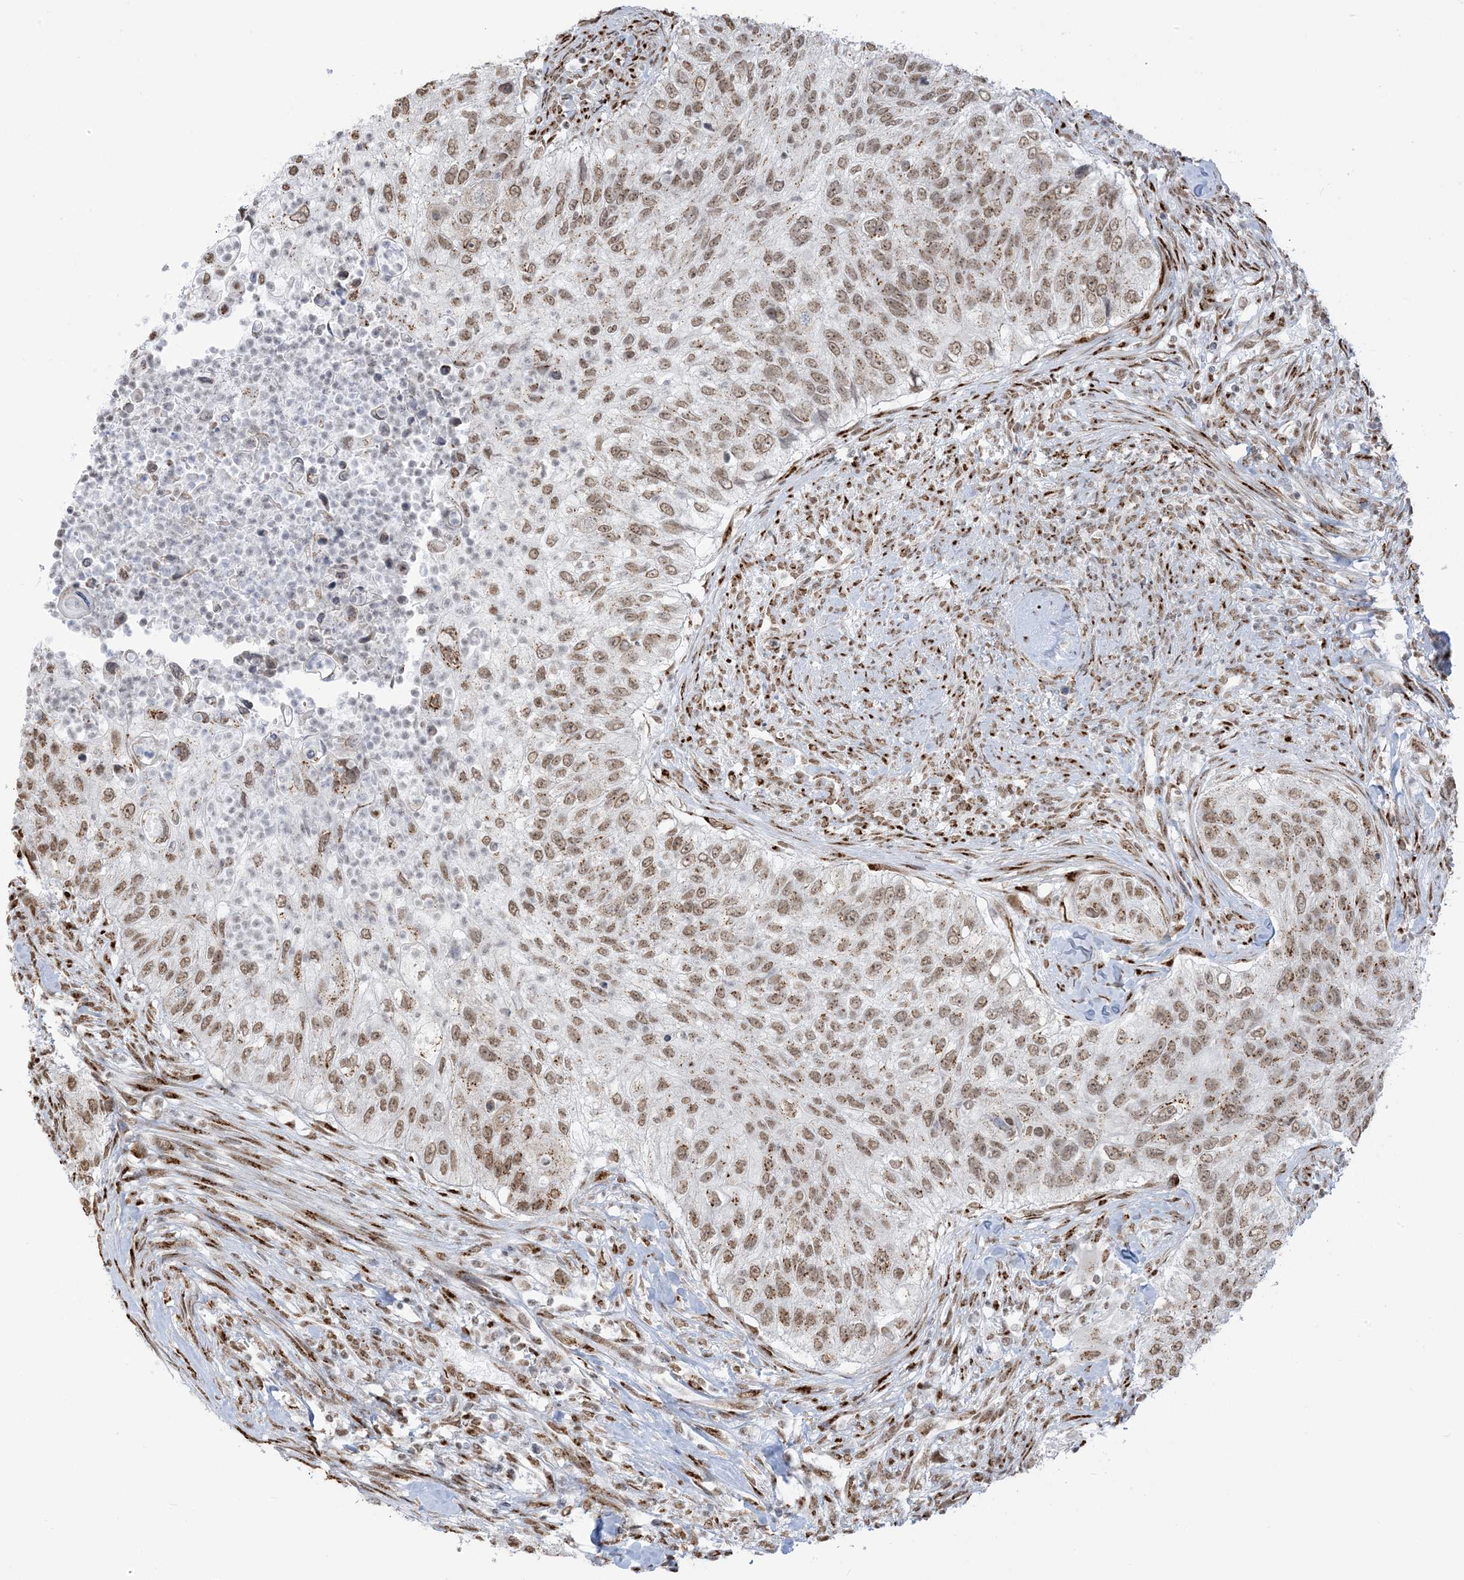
{"staining": {"intensity": "moderate", "quantity": ">75%", "location": "nuclear"}, "tissue": "urothelial cancer", "cell_type": "Tumor cells", "image_type": "cancer", "snomed": [{"axis": "morphology", "description": "Urothelial carcinoma, High grade"}, {"axis": "topography", "description": "Urinary bladder"}], "caption": "An IHC photomicrograph of tumor tissue is shown. Protein staining in brown labels moderate nuclear positivity in urothelial cancer within tumor cells.", "gene": "GPR107", "patient": {"sex": "female", "age": 60}}